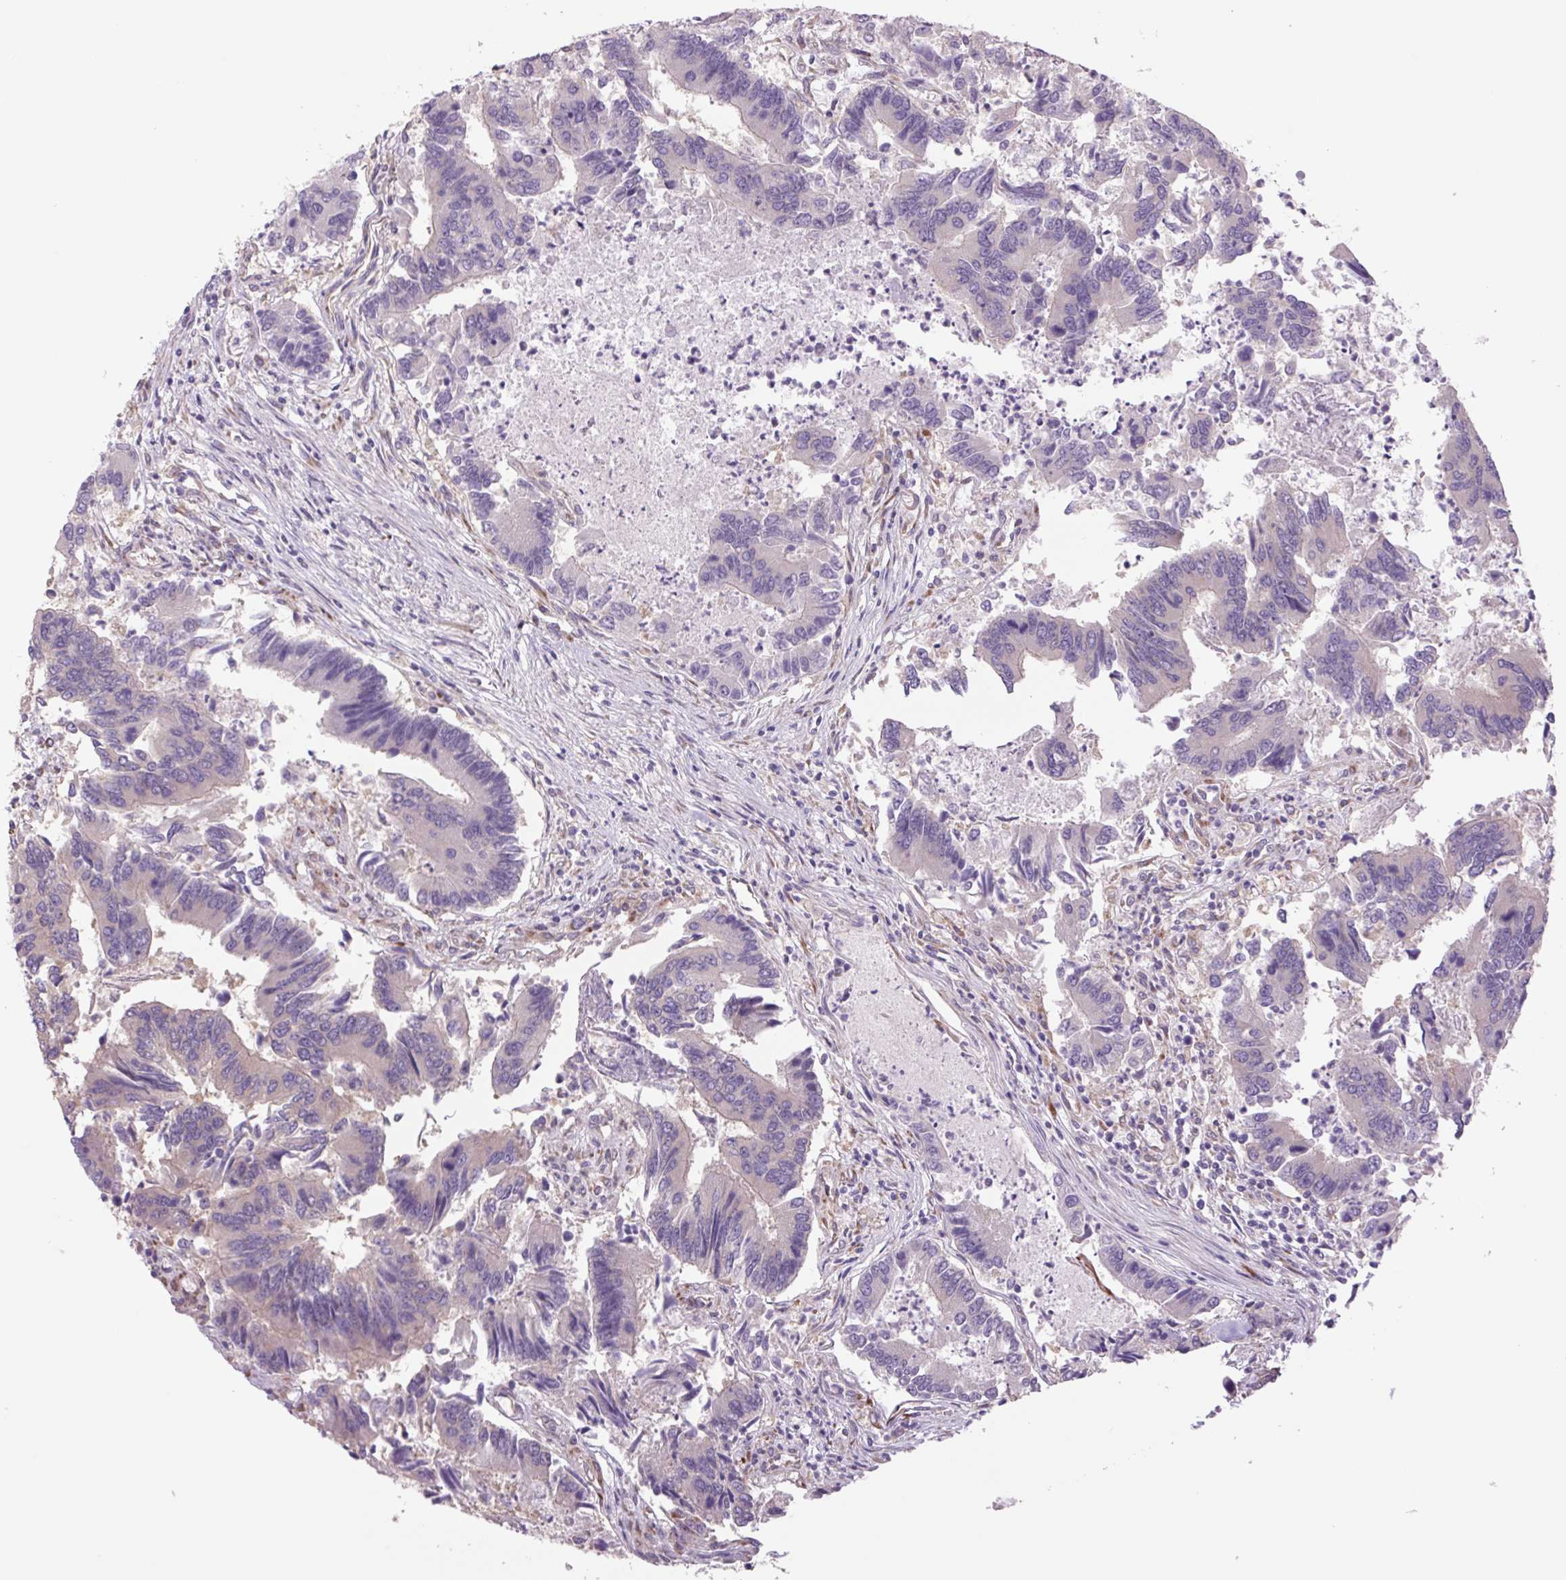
{"staining": {"intensity": "negative", "quantity": "none", "location": "none"}, "tissue": "colorectal cancer", "cell_type": "Tumor cells", "image_type": "cancer", "snomed": [{"axis": "morphology", "description": "Adenocarcinoma, NOS"}, {"axis": "topography", "description": "Colon"}], "caption": "Immunohistochemistry of human colorectal cancer (adenocarcinoma) exhibits no staining in tumor cells. (DAB immunohistochemistry (IHC) with hematoxylin counter stain).", "gene": "PLA2G4A", "patient": {"sex": "female", "age": 67}}